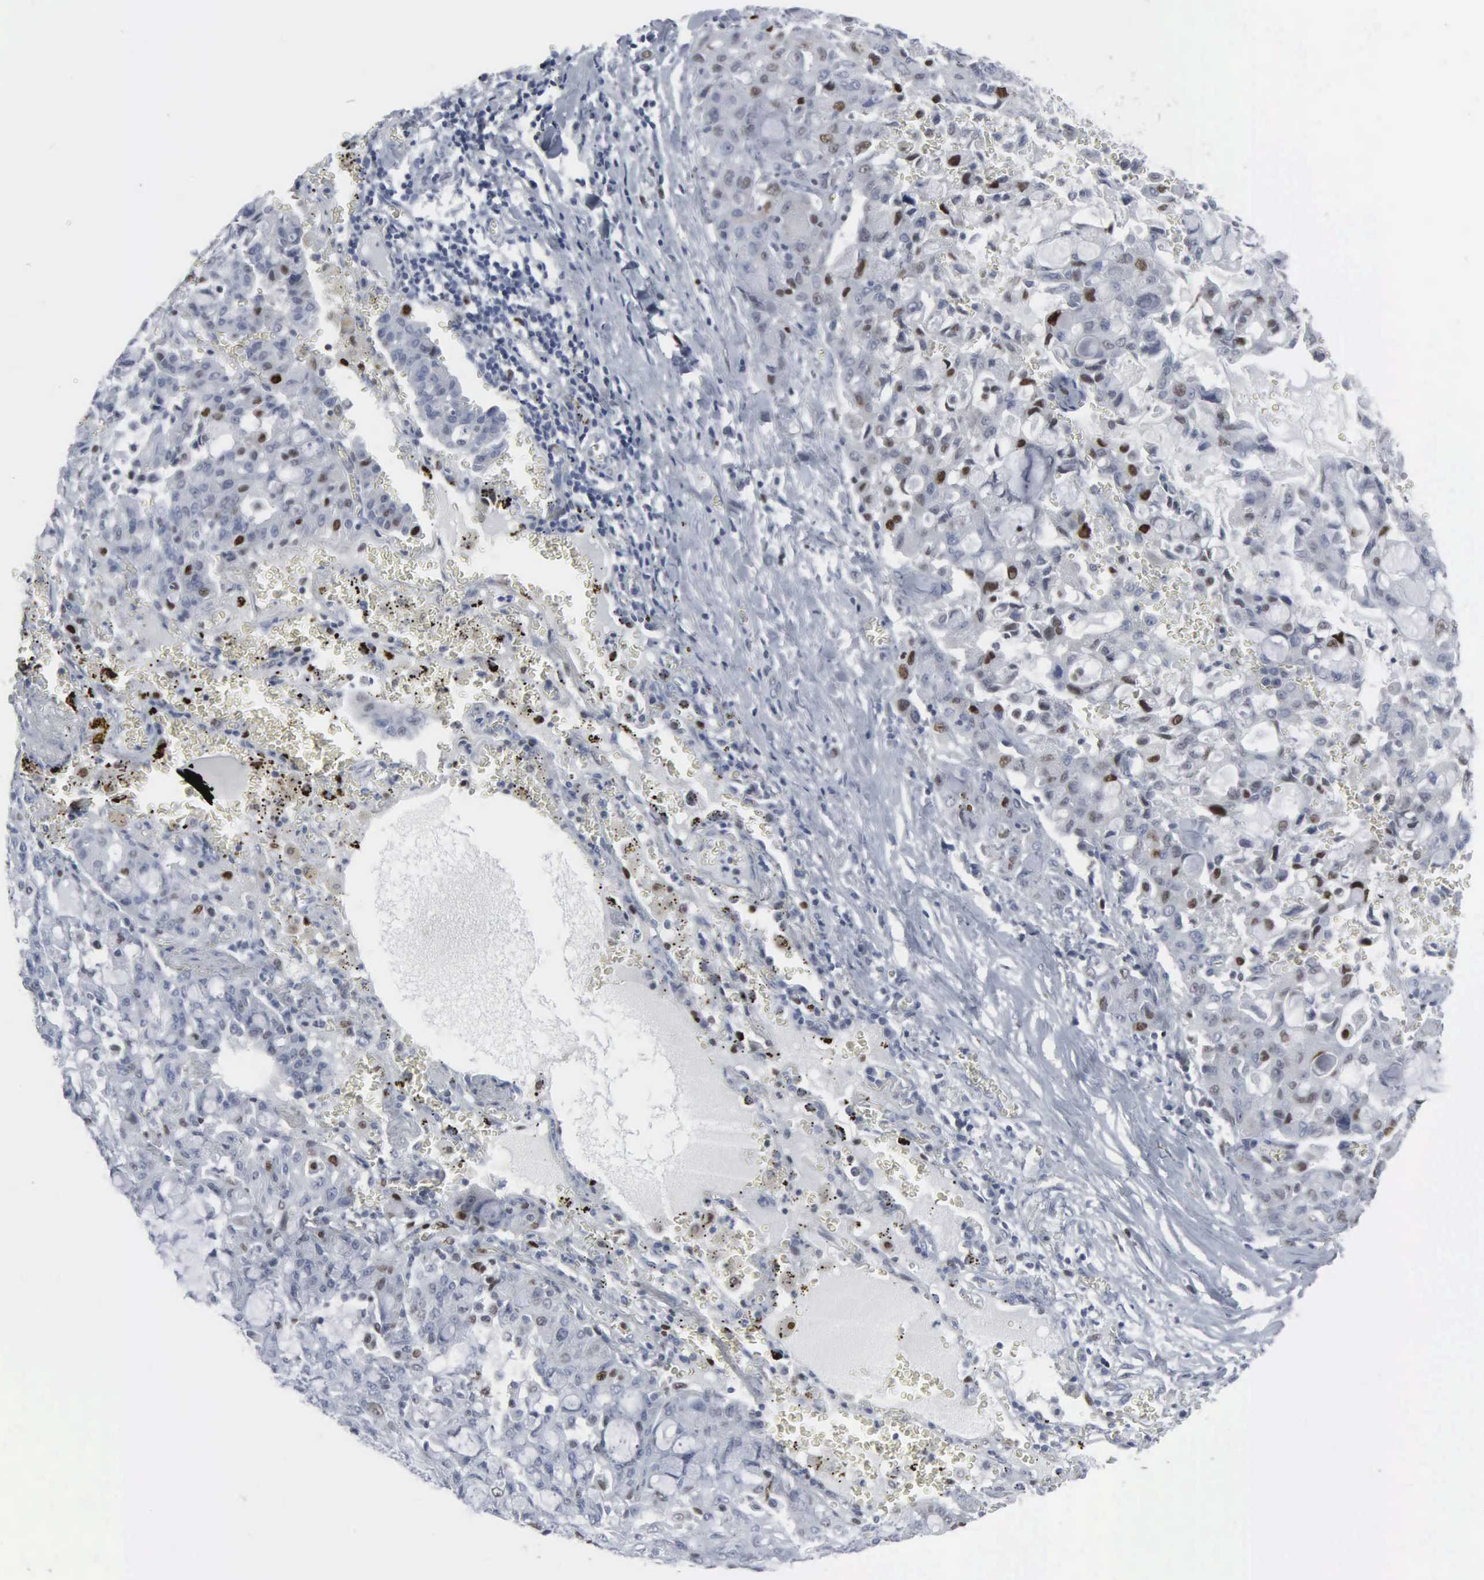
{"staining": {"intensity": "moderate", "quantity": "<25%", "location": "nuclear"}, "tissue": "lung cancer", "cell_type": "Tumor cells", "image_type": "cancer", "snomed": [{"axis": "morphology", "description": "Adenocarcinoma, NOS"}, {"axis": "topography", "description": "Lung"}], "caption": "Immunohistochemical staining of human lung cancer exhibits moderate nuclear protein staining in approximately <25% of tumor cells.", "gene": "CCND3", "patient": {"sex": "female", "age": 44}}